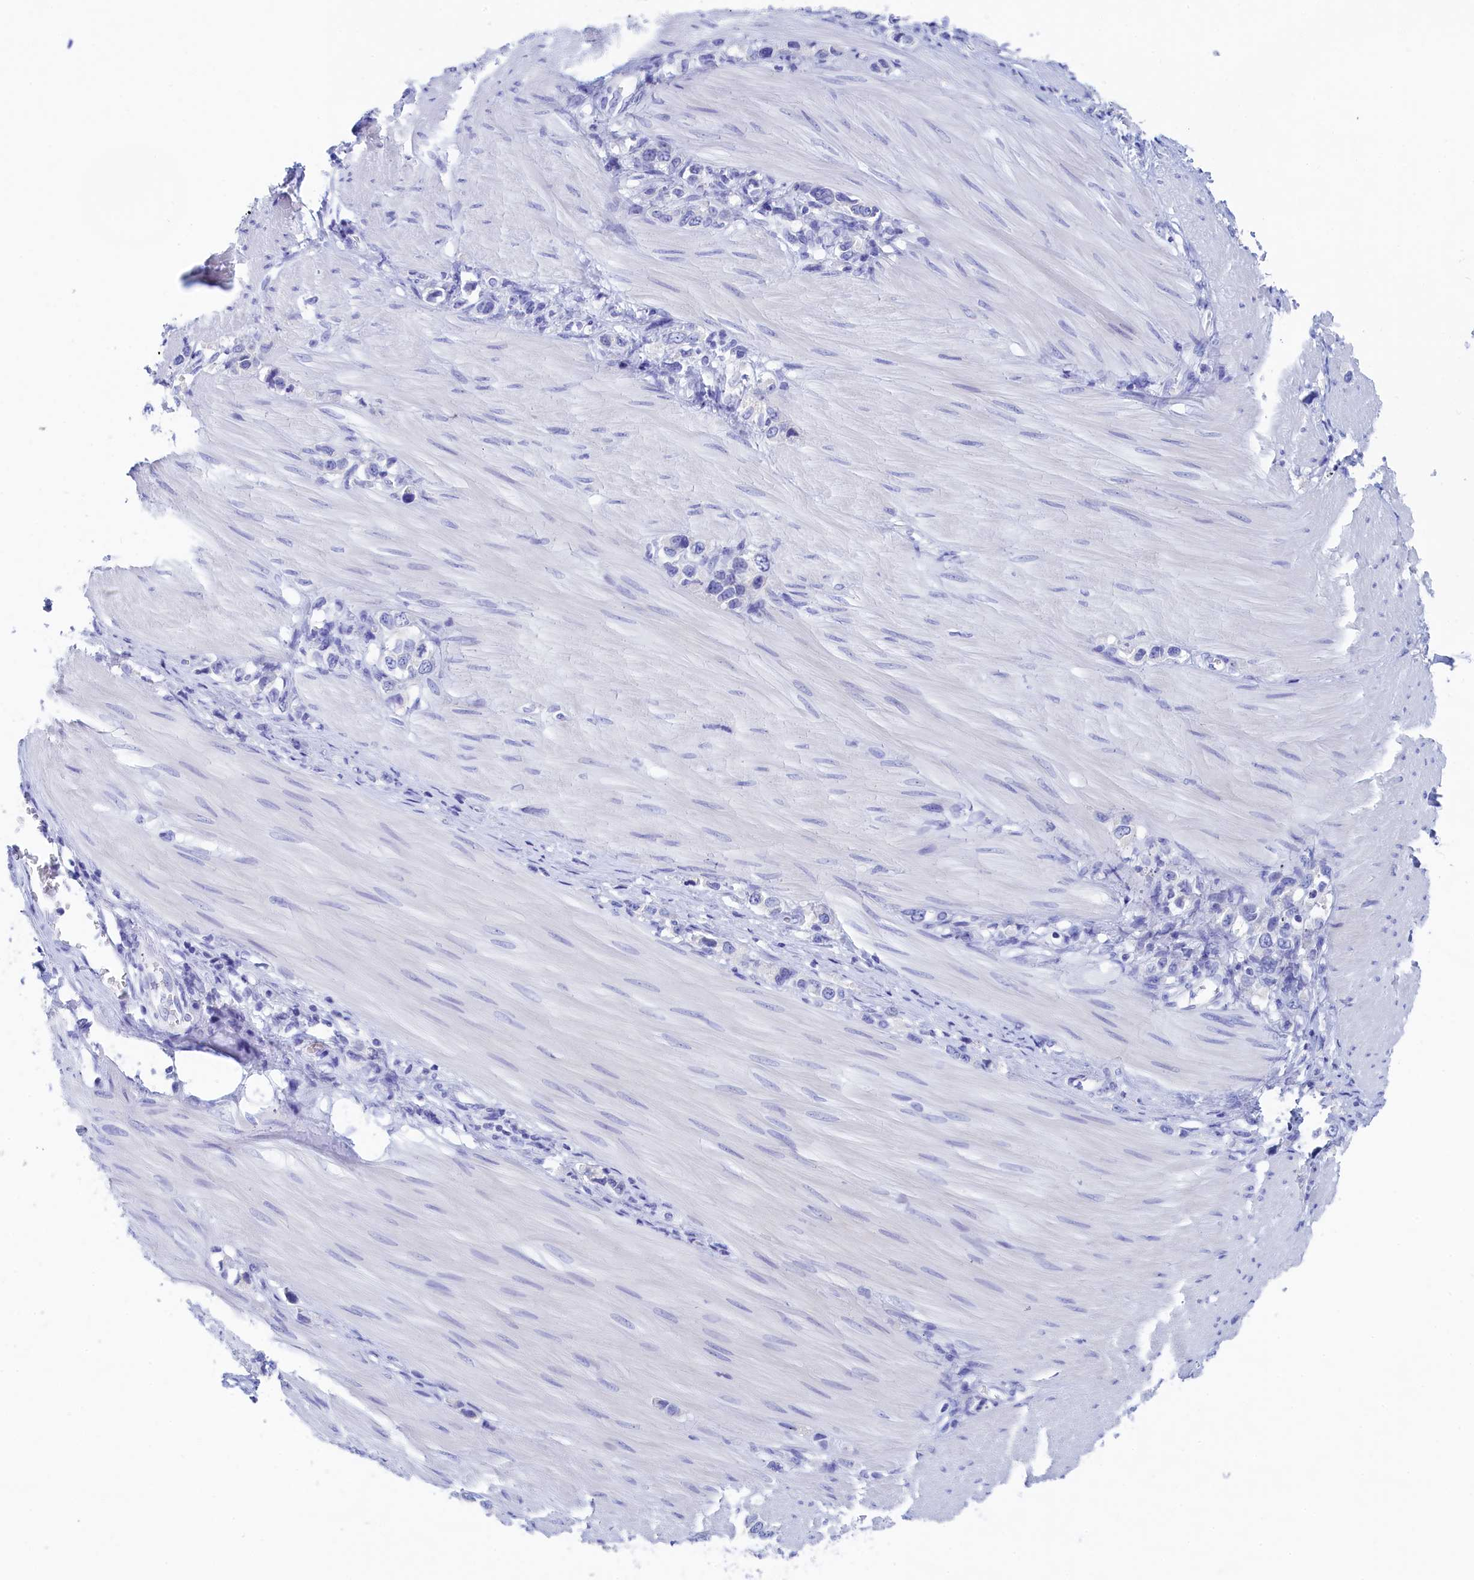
{"staining": {"intensity": "negative", "quantity": "none", "location": "none"}, "tissue": "stomach cancer", "cell_type": "Tumor cells", "image_type": "cancer", "snomed": [{"axis": "morphology", "description": "Adenocarcinoma, NOS"}, {"axis": "topography", "description": "Stomach"}], "caption": "Tumor cells are negative for brown protein staining in adenocarcinoma (stomach).", "gene": "TRIM10", "patient": {"sex": "female", "age": 65}}